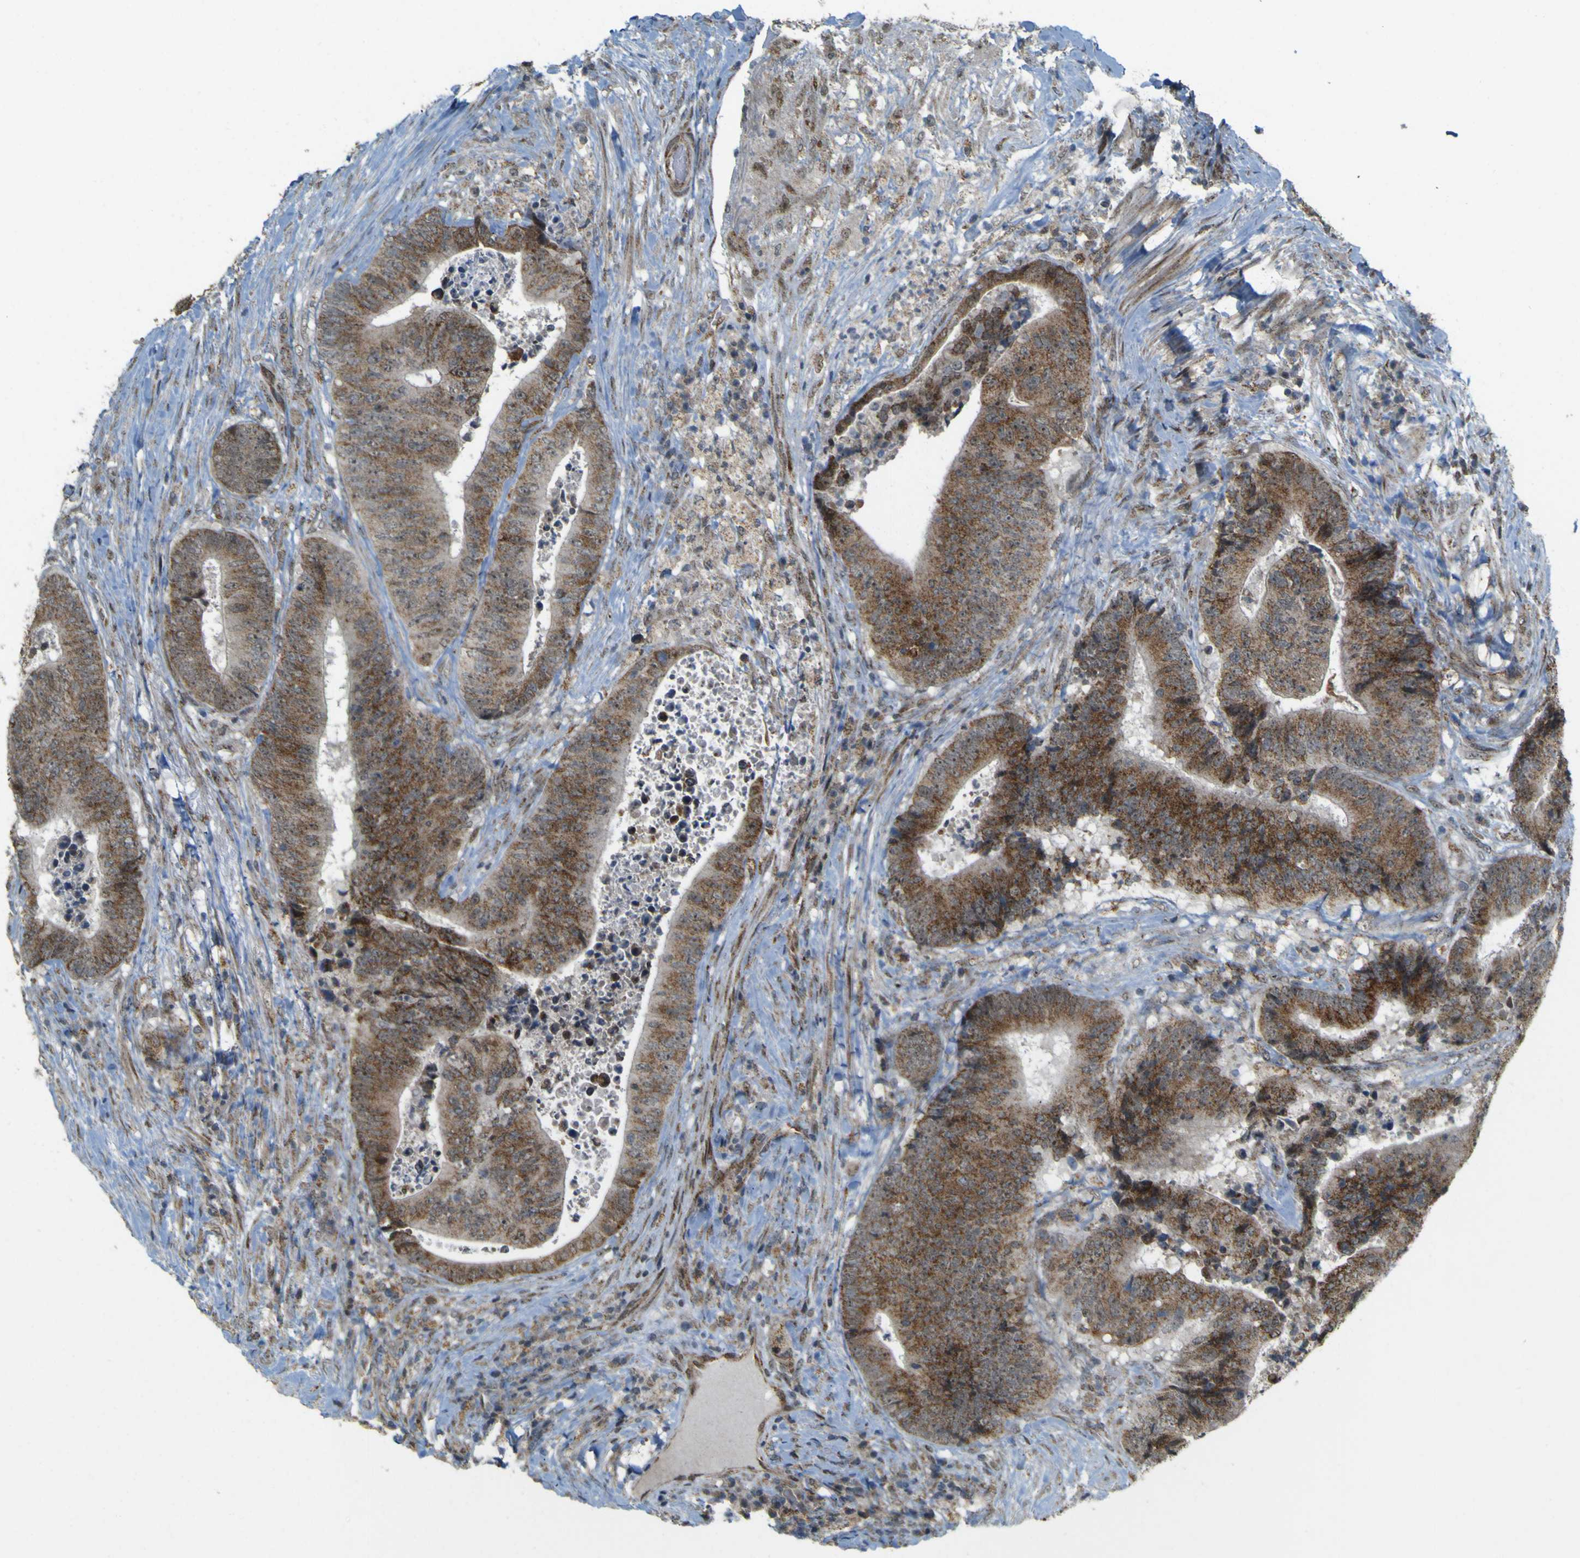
{"staining": {"intensity": "strong", "quantity": ">75%", "location": "cytoplasmic/membranous"}, "tissue": "colorectal cancer", "cell_type": "Tumor cells", "image_type": "cancer", "snomed": [{"axis": "morphology", "description": "Adenocarcinoma, NOS"}, {"axis": "topography", "description": "Rectum"}], "caption": "About >75% of tumor cells in human colorectal cancer show strong cytoplasmic/membranous protein positivity as visualized by brown immunohistochemical staining.", "gene": "ACBD5", "patient": {"sex": "male", "age": 72}}